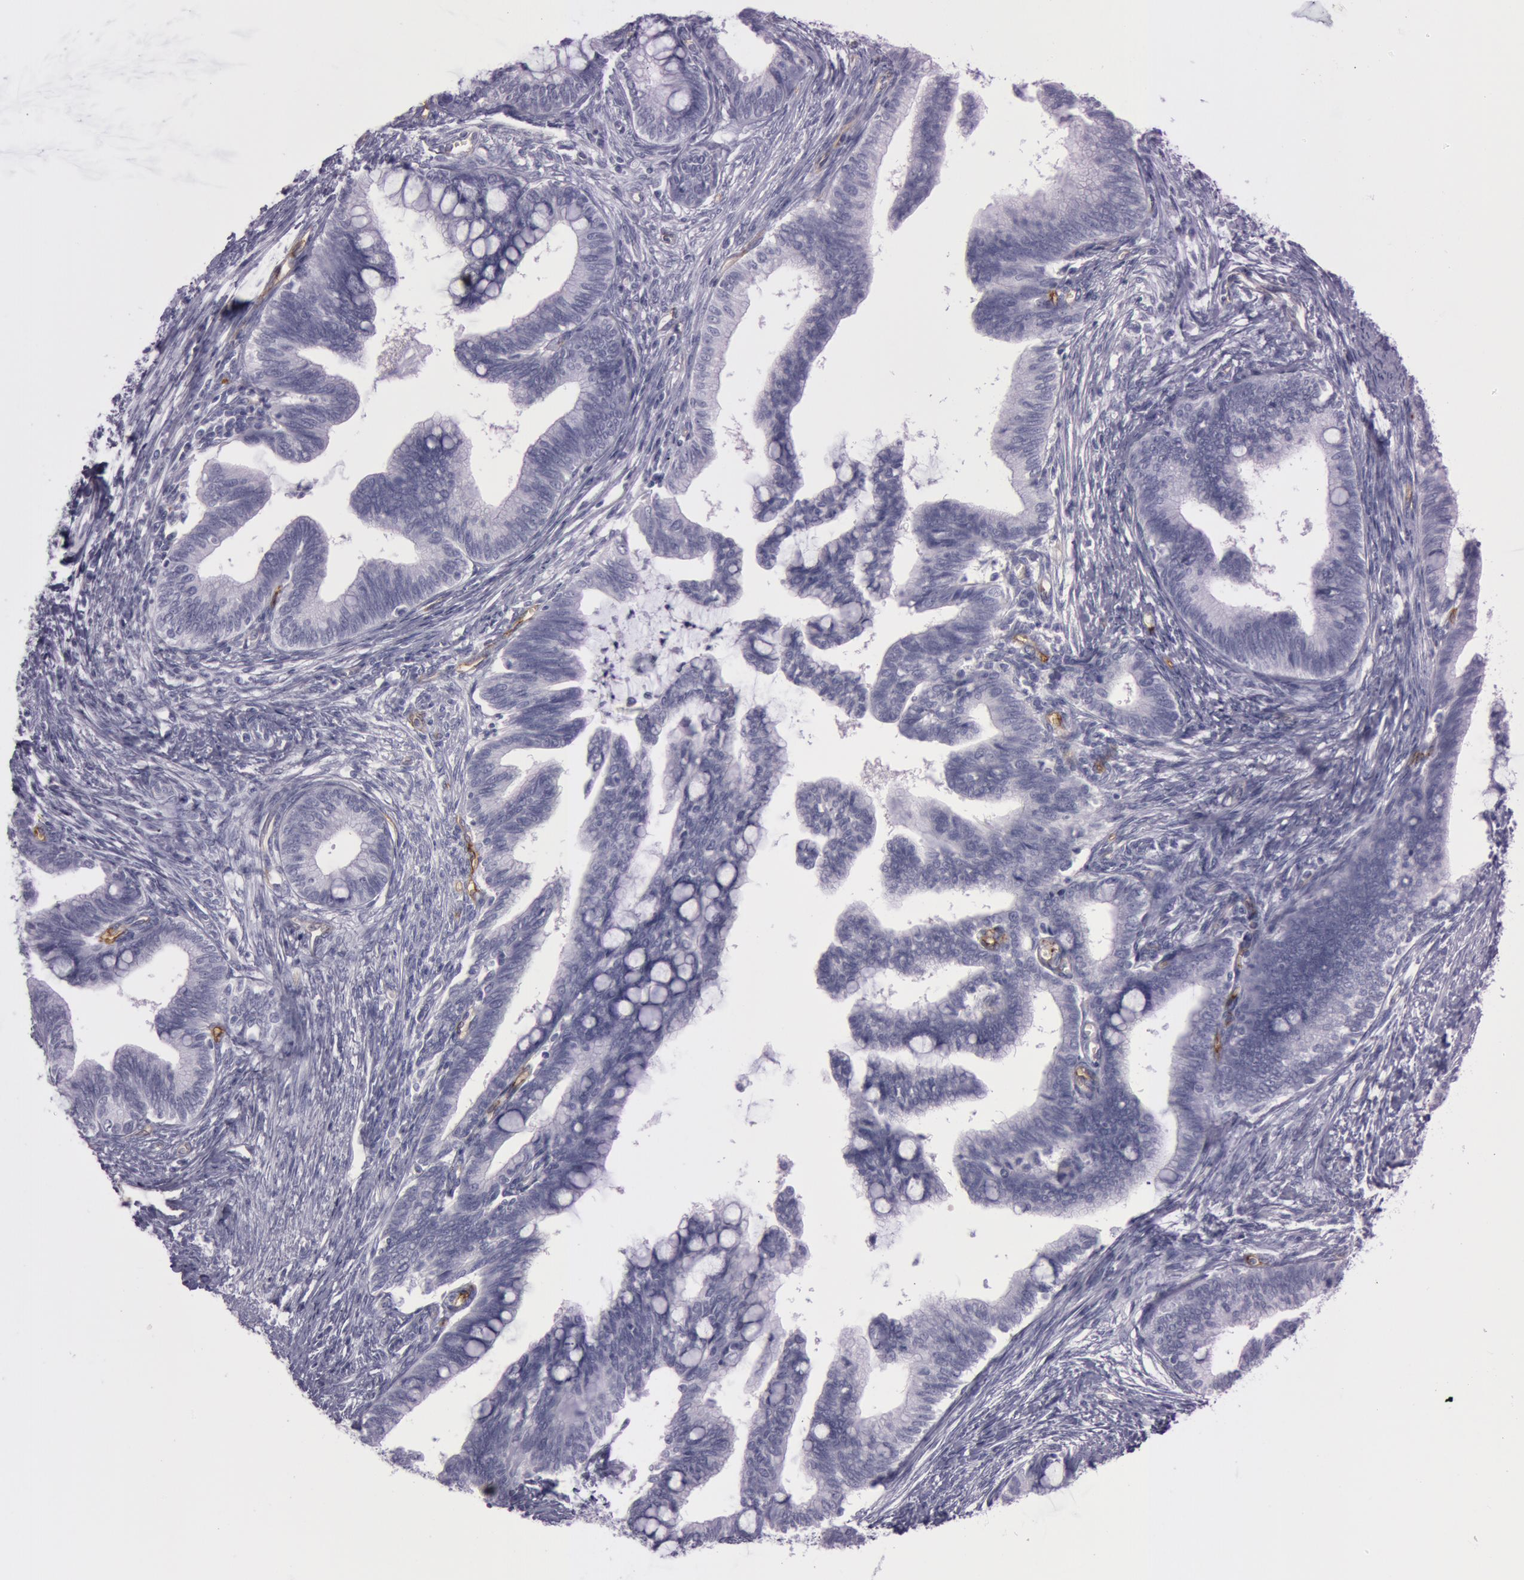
{"staining": {"intensity": "negative", "quantity": "none", "location": "none"}, "tissue": "cervical cancer", "cell_type": "Tumor cells", "image_type": "cancer", "snomed": [{"axis": "morphology", "description": "Adenocarcinoma, NOS"}, {"axis": "topography", "description": "Cervix"}], "caption": "The photomicrograph shows no staining of tumor cells in cervical cancer.", "gene": "FOLH1", "patient": {"sex": "female", "age": 36}}